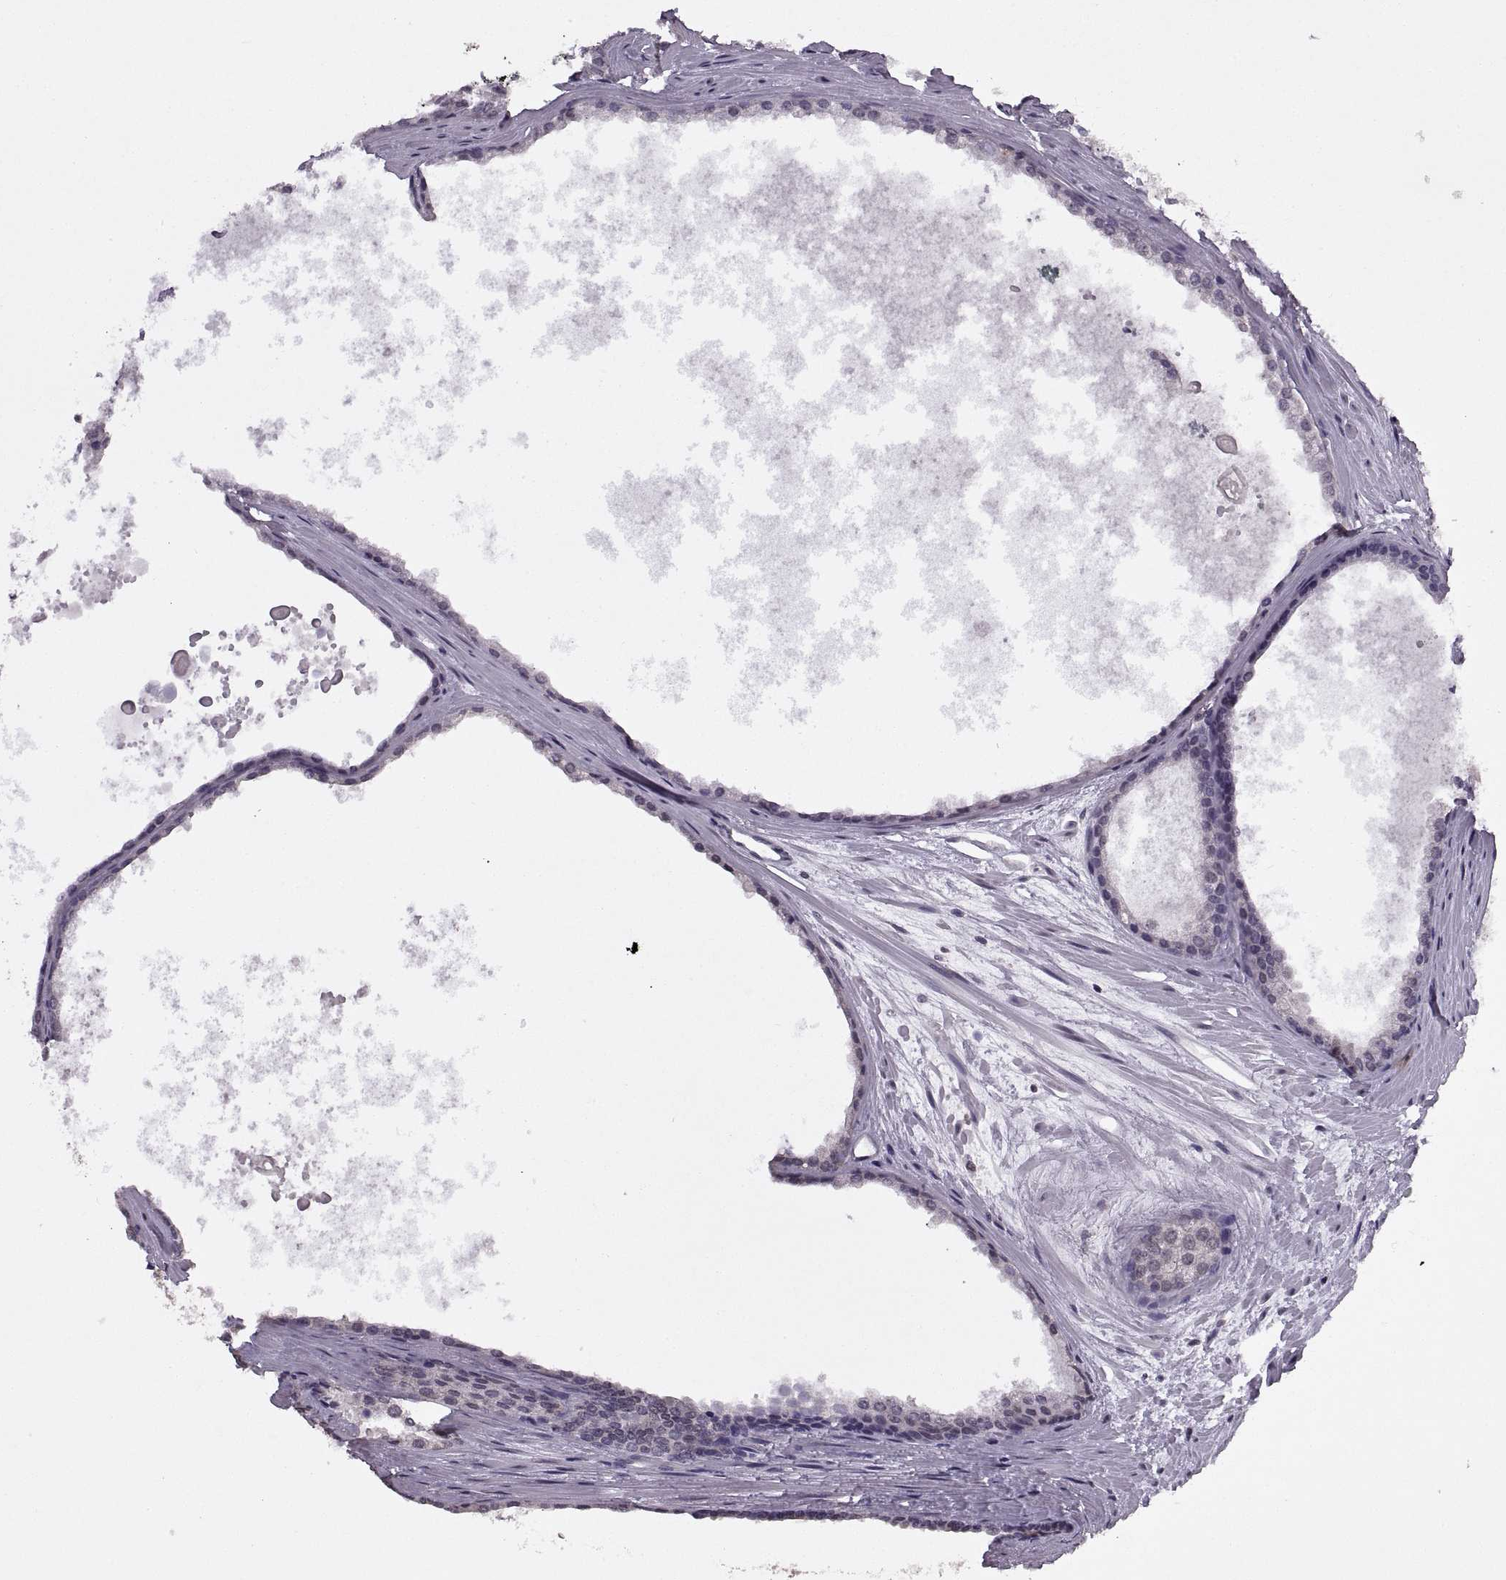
{"staining": {"intensity": "weak", "quantity": "<25%", "location": "nuclear"}, "tissue": "prostate cancer", "cell_type": "Tumor cells", "image_type": "cancer", "snomed": [{"axis": "morphology", "description": "Adenocarcinoma, Low grade"}, {"axis": "topography", "description": "Prostate"}], "caption": "Immunohistochemical staining of low-grade adenocarcinoma (prostate) exhibits no significant staining in tumor cells. The staining was performed using DAB (3,3'-diaminobenzidine) to visualize the protein expression in brown, while the nuclei were stained in blue with hematoxylin (Magnification: 20x).", "gene": "INTS3", "patient": {"sex": "male", "age": 56}}